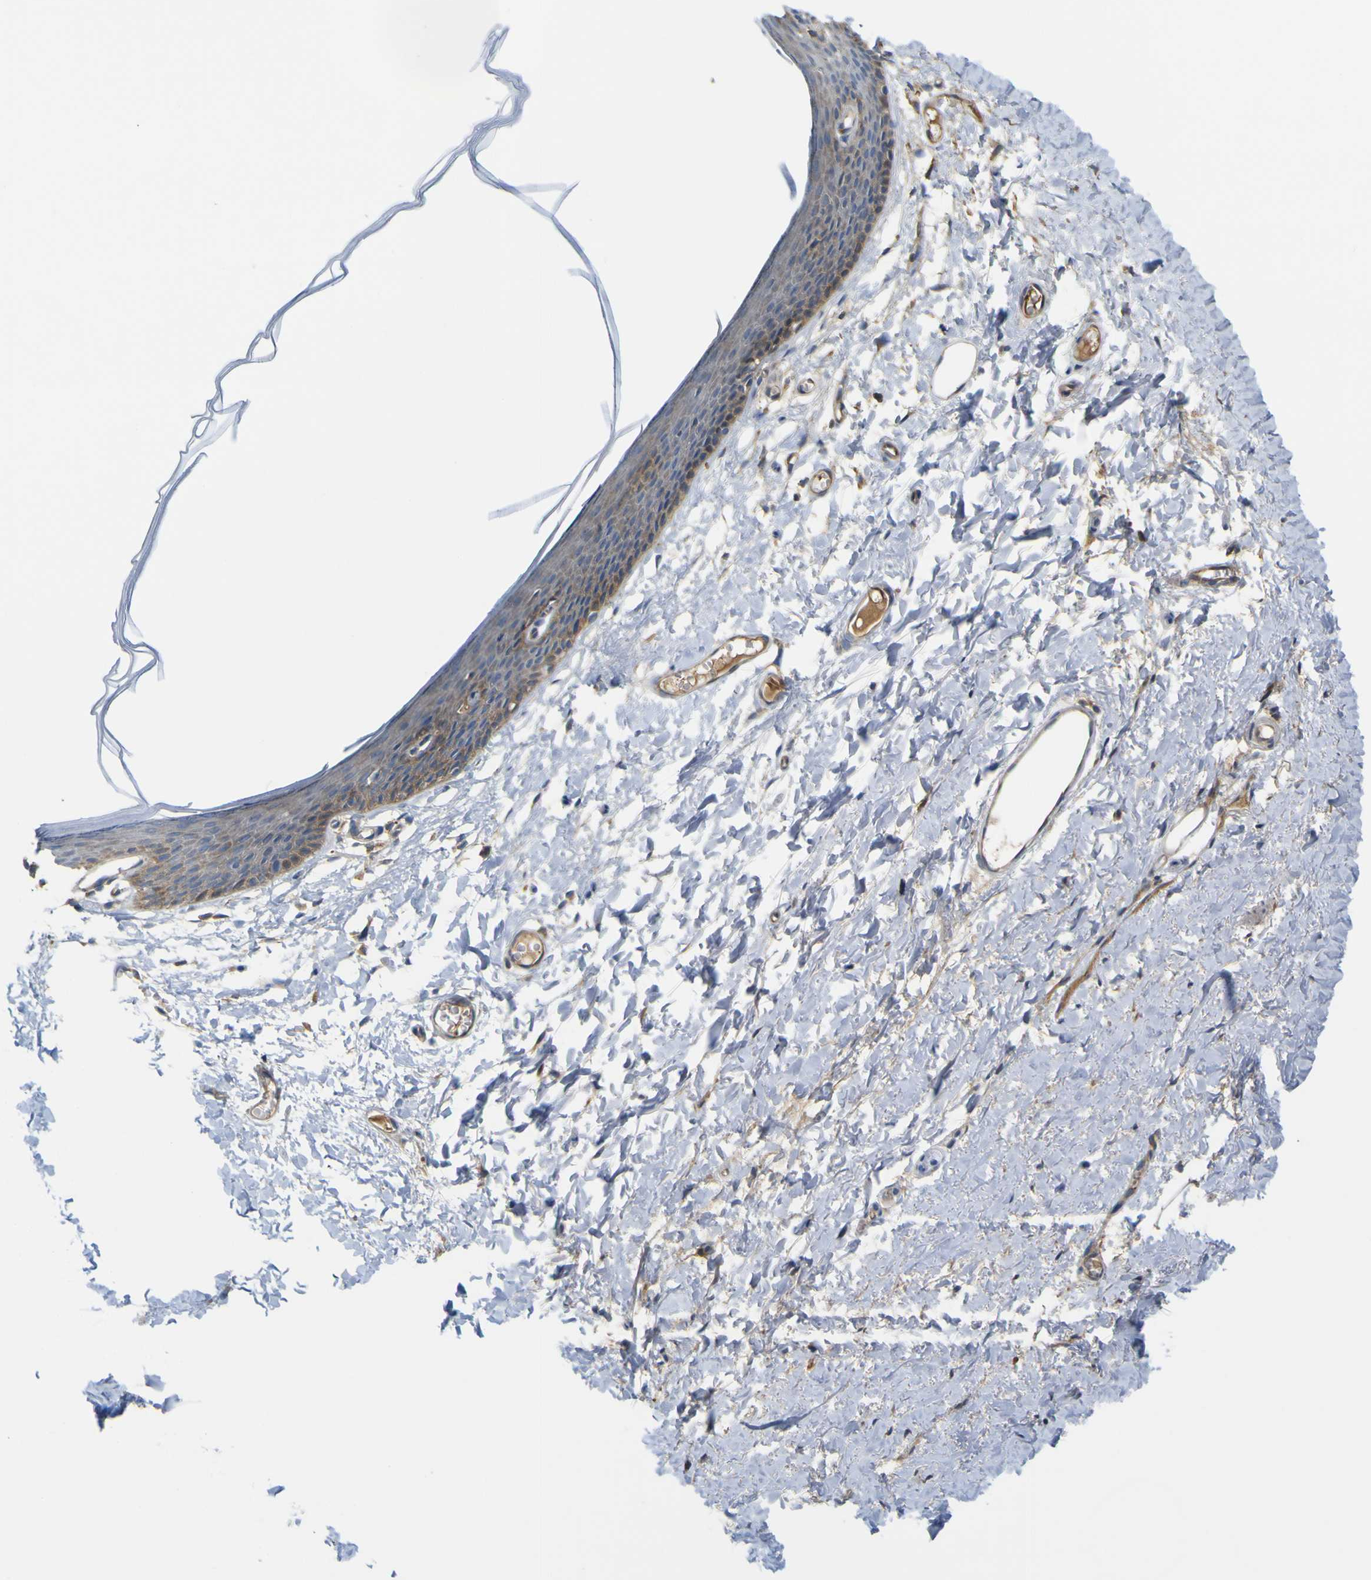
{"staining": {"intensity": "weak", "quantity": "25%-75%", "location": "cytoplasmic/membranous"}, "tissue": "skin", "cell_type": "Epidermal cells", "image_type": "normal", "snomed": [{"axis": "morphology", "description": "Normal tissue, NOS"}, {"axis": "topography", "description": "Vulva"}], "caption": "A brown stain shows weak cytoplasmic/membranous expression of a protein in epidermal cells of benign skin.", "gene": "MYEOV", "patient": {"sex": "female", "age": 54}}